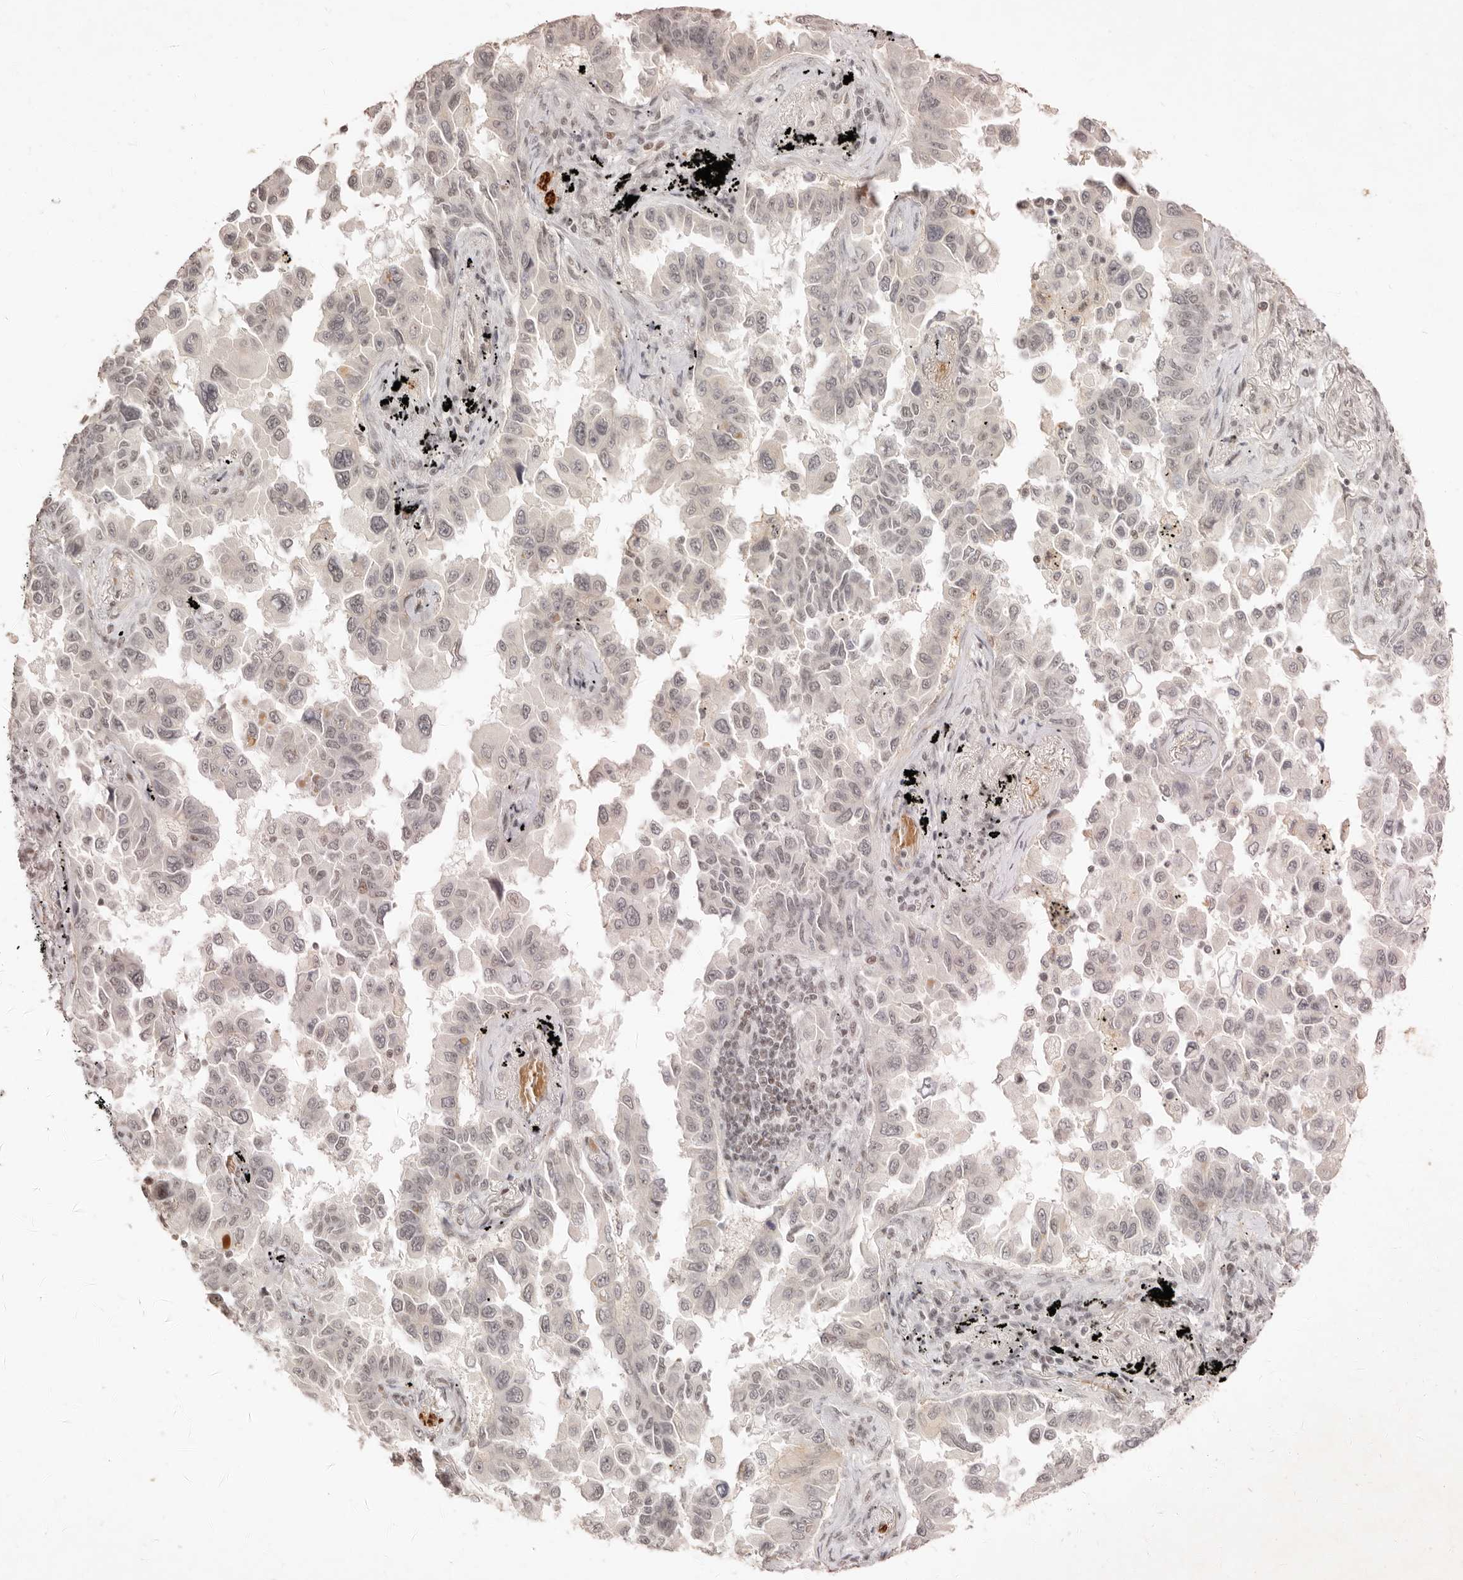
{"staining": {"intensity": "negative", "quantity": "none", "location": "none"}, "tissue": "lung cancer", "cell_type": "Tumor cells", "image_type": "cancer", "snomed": [{"axis": "morphology", "description": "Adenocarcinoma, NOS"}, {"axis": "topography", "description": "Lung"}], "caption": "Tumor cells show no significant protein expression in lung adenocarcinoma.", "gene": "GABPA", "patient": {"sex": "female", "age": 67}}